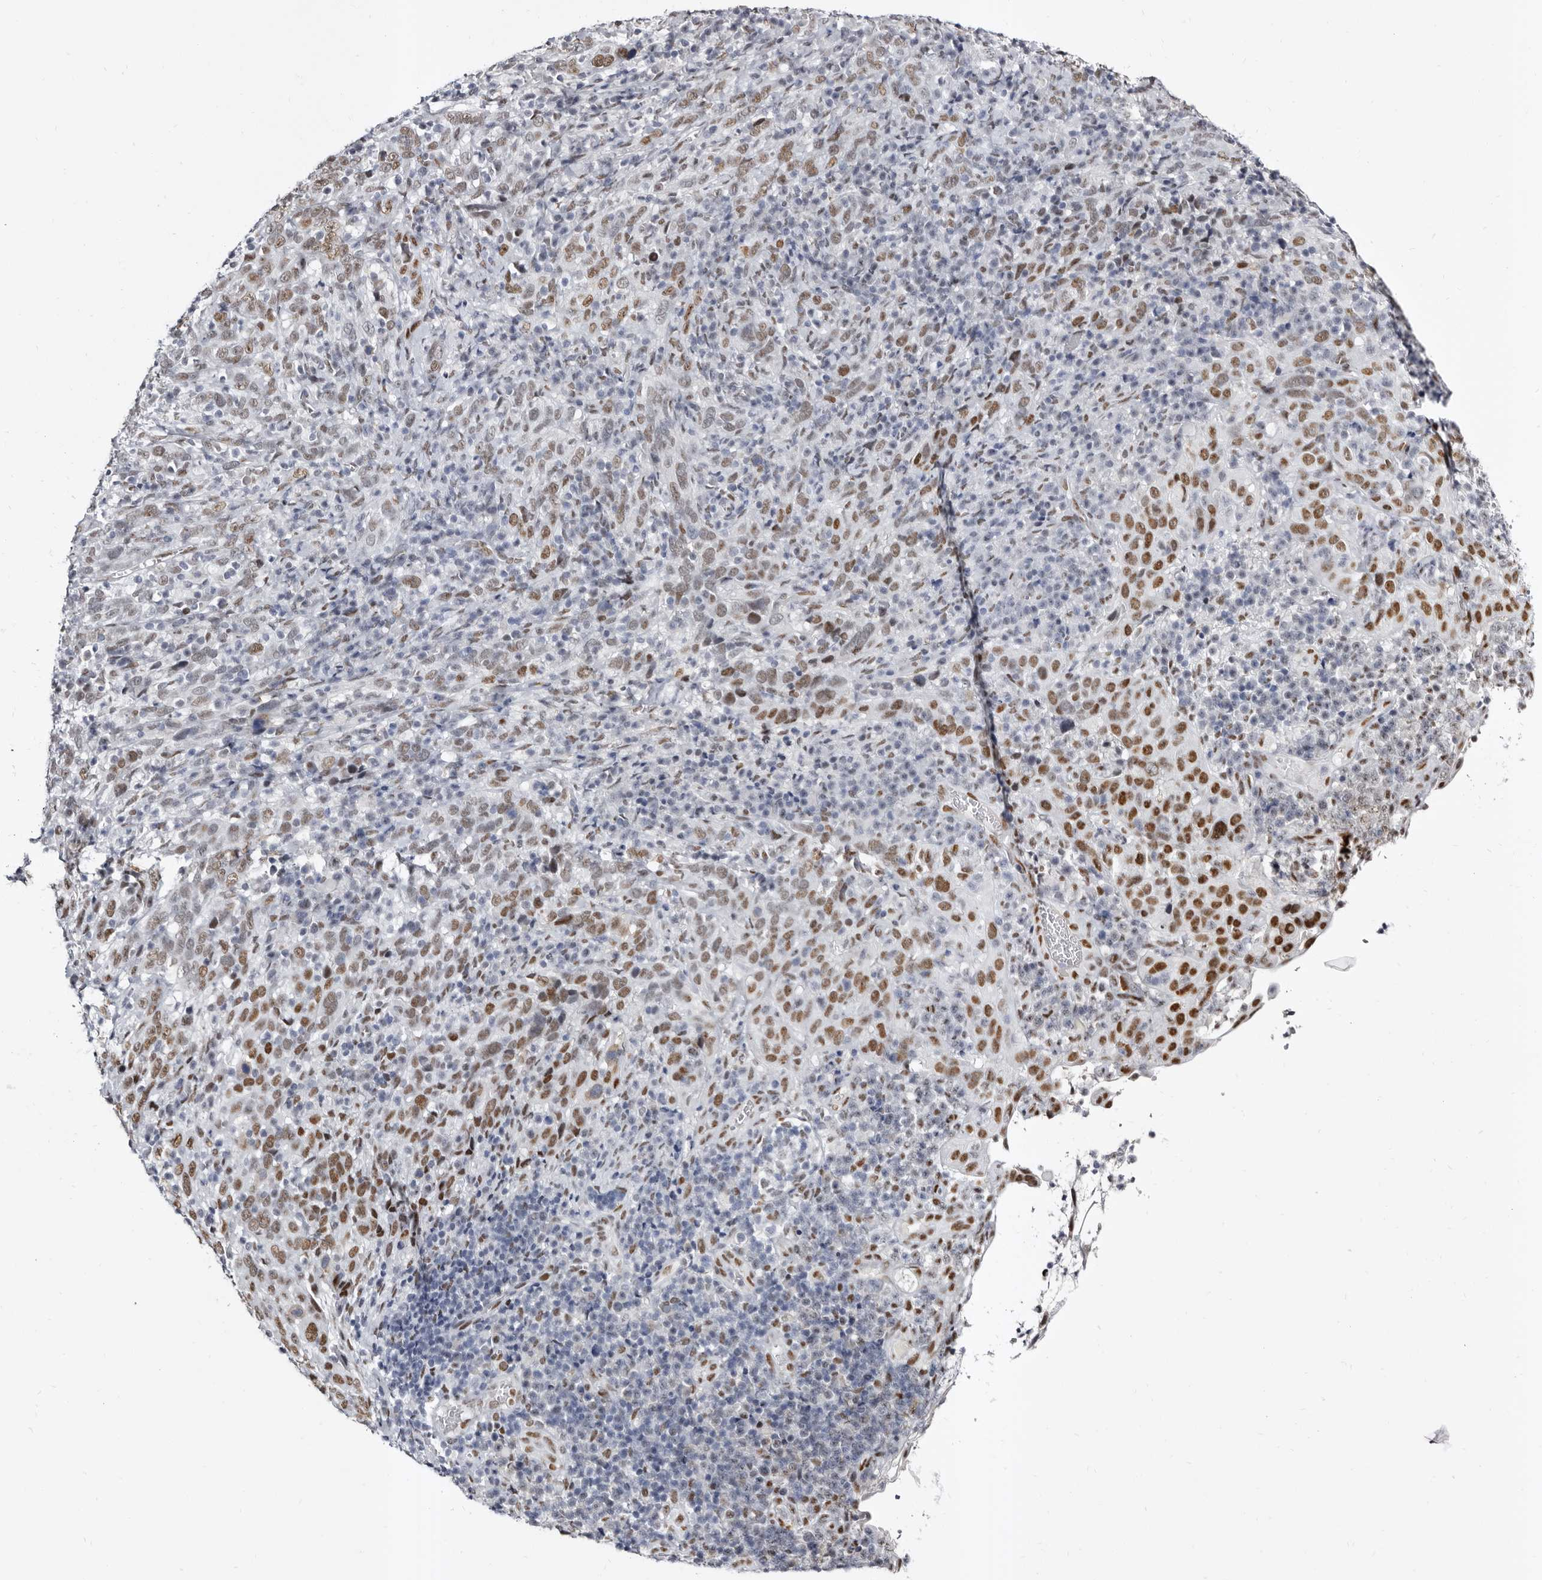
{"staining": {"intensity": "strong", "quantity": "25%-75%", "location": "nuclear"}, "tissue": "cervical cancer", "cell_type": "Tumor cells", "image_type": "cancer", "snomed": [{"axis": "morphology", "description": "Squamous cell carcinoma, NOS"}, {"axis": "topography", "description": "Cervix"}], "caption": "Tumor cells show high levels of strong nuclear staining in approximately 25%-75% of cells in squamous cell carcinoma (cervical). Using DAB (brown) and hematoxylin (blue) stains, captured at high magnification using brightfield microscopy.", "gene": "ZNF326", "patient": {"sex": "female", "age": 46}}